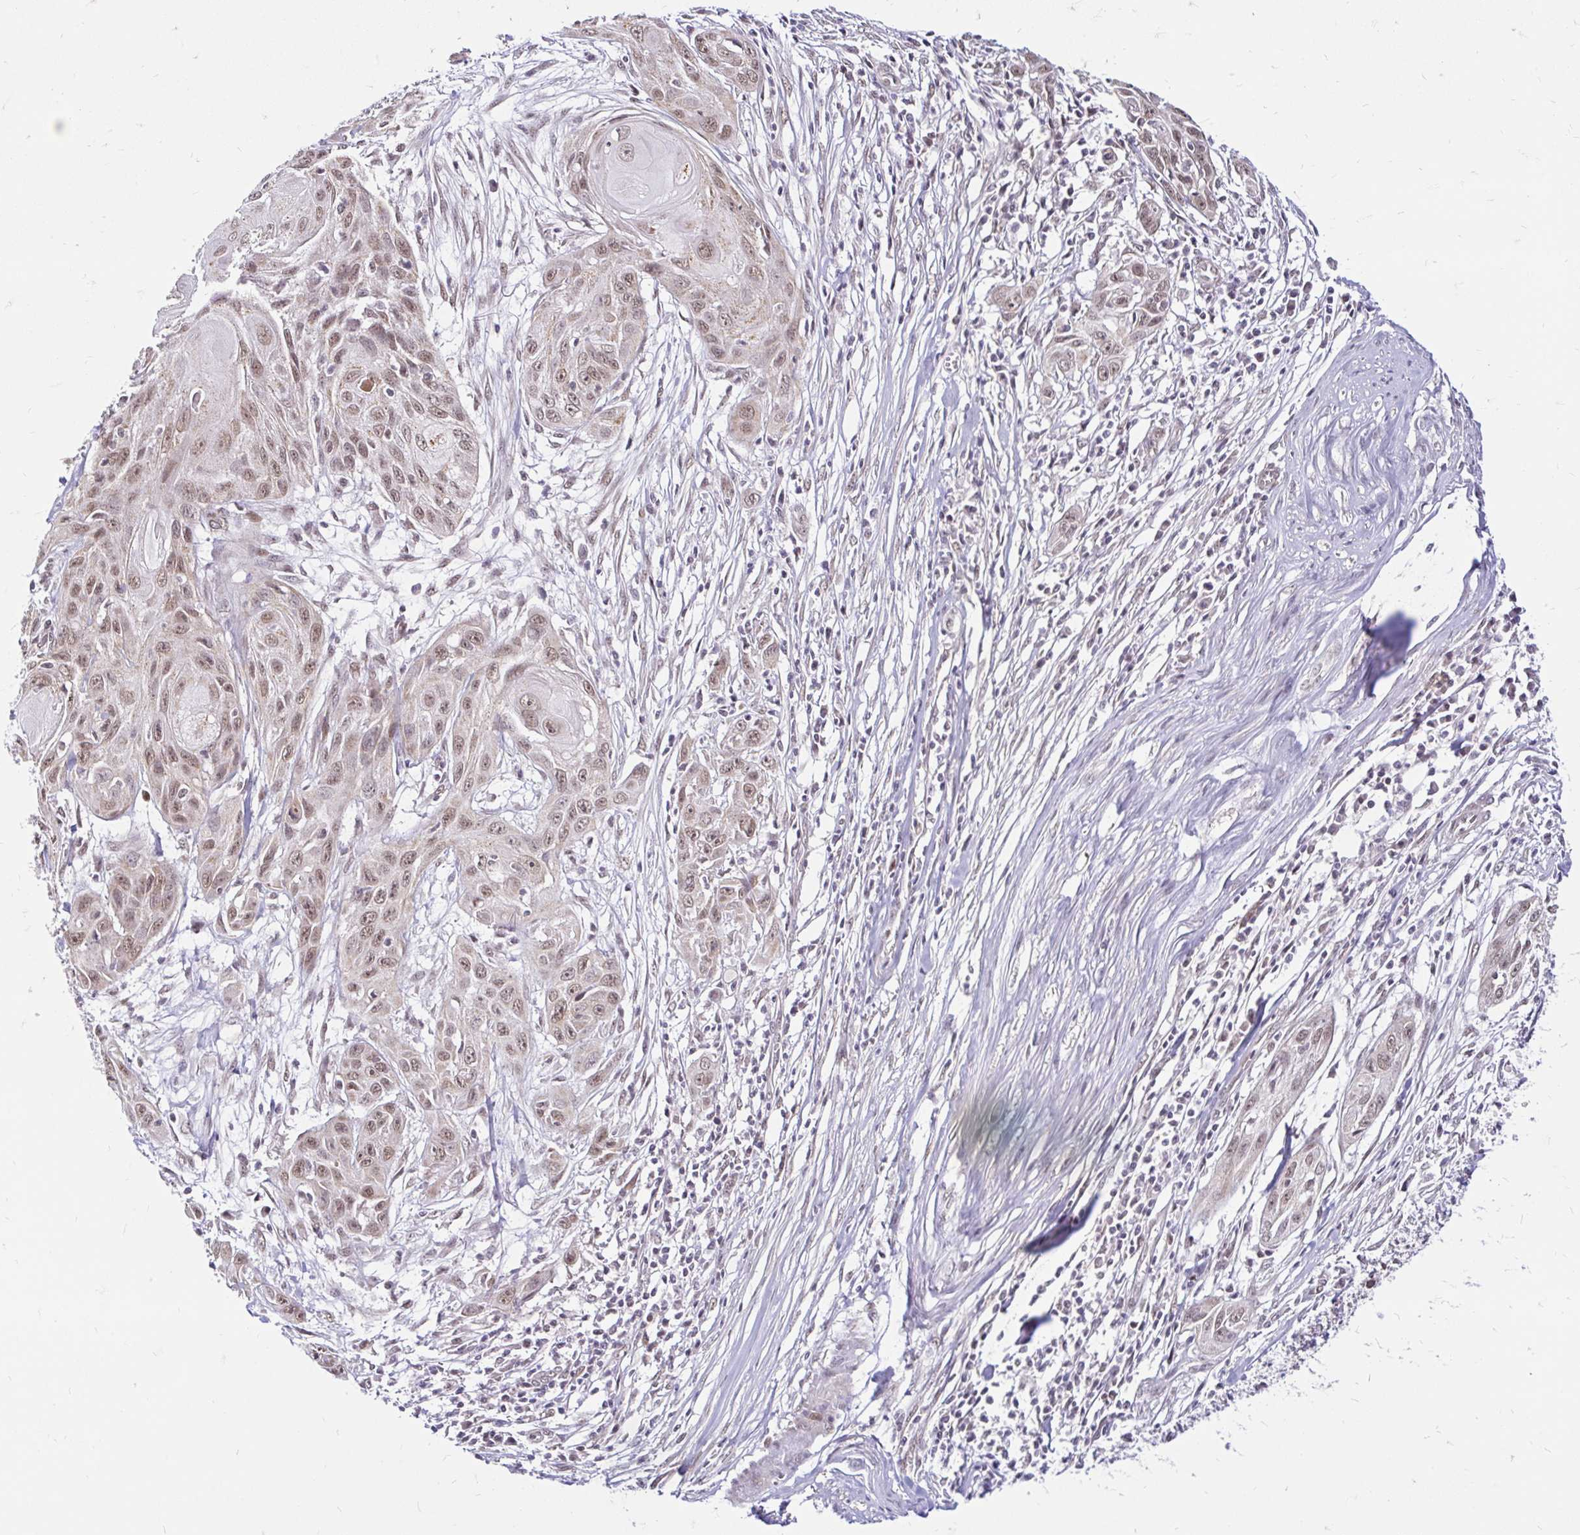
{"staining": {"intensity": "weak", "quantity": ">75%", "location": "nuclear"}, "tissue": "skin cancer", "cell_type": "Tumor cells", "image_type": "cancer", "snomed": [{"axis": "morphology", "description": "Squamous cell carcinoma, NOS"}, {"axis": "topography", "description": "Skin"}, {"axis": "topography", "description": "Vulva"}], "caption": "An image showing weak nuclear expression in about >75% of tumor cells in skin squamous cell carcinoma, as visualized by brown immunohistochemical staining.", "gene": "TIMM50", "patient": {"sex": "female", "age": 83}}